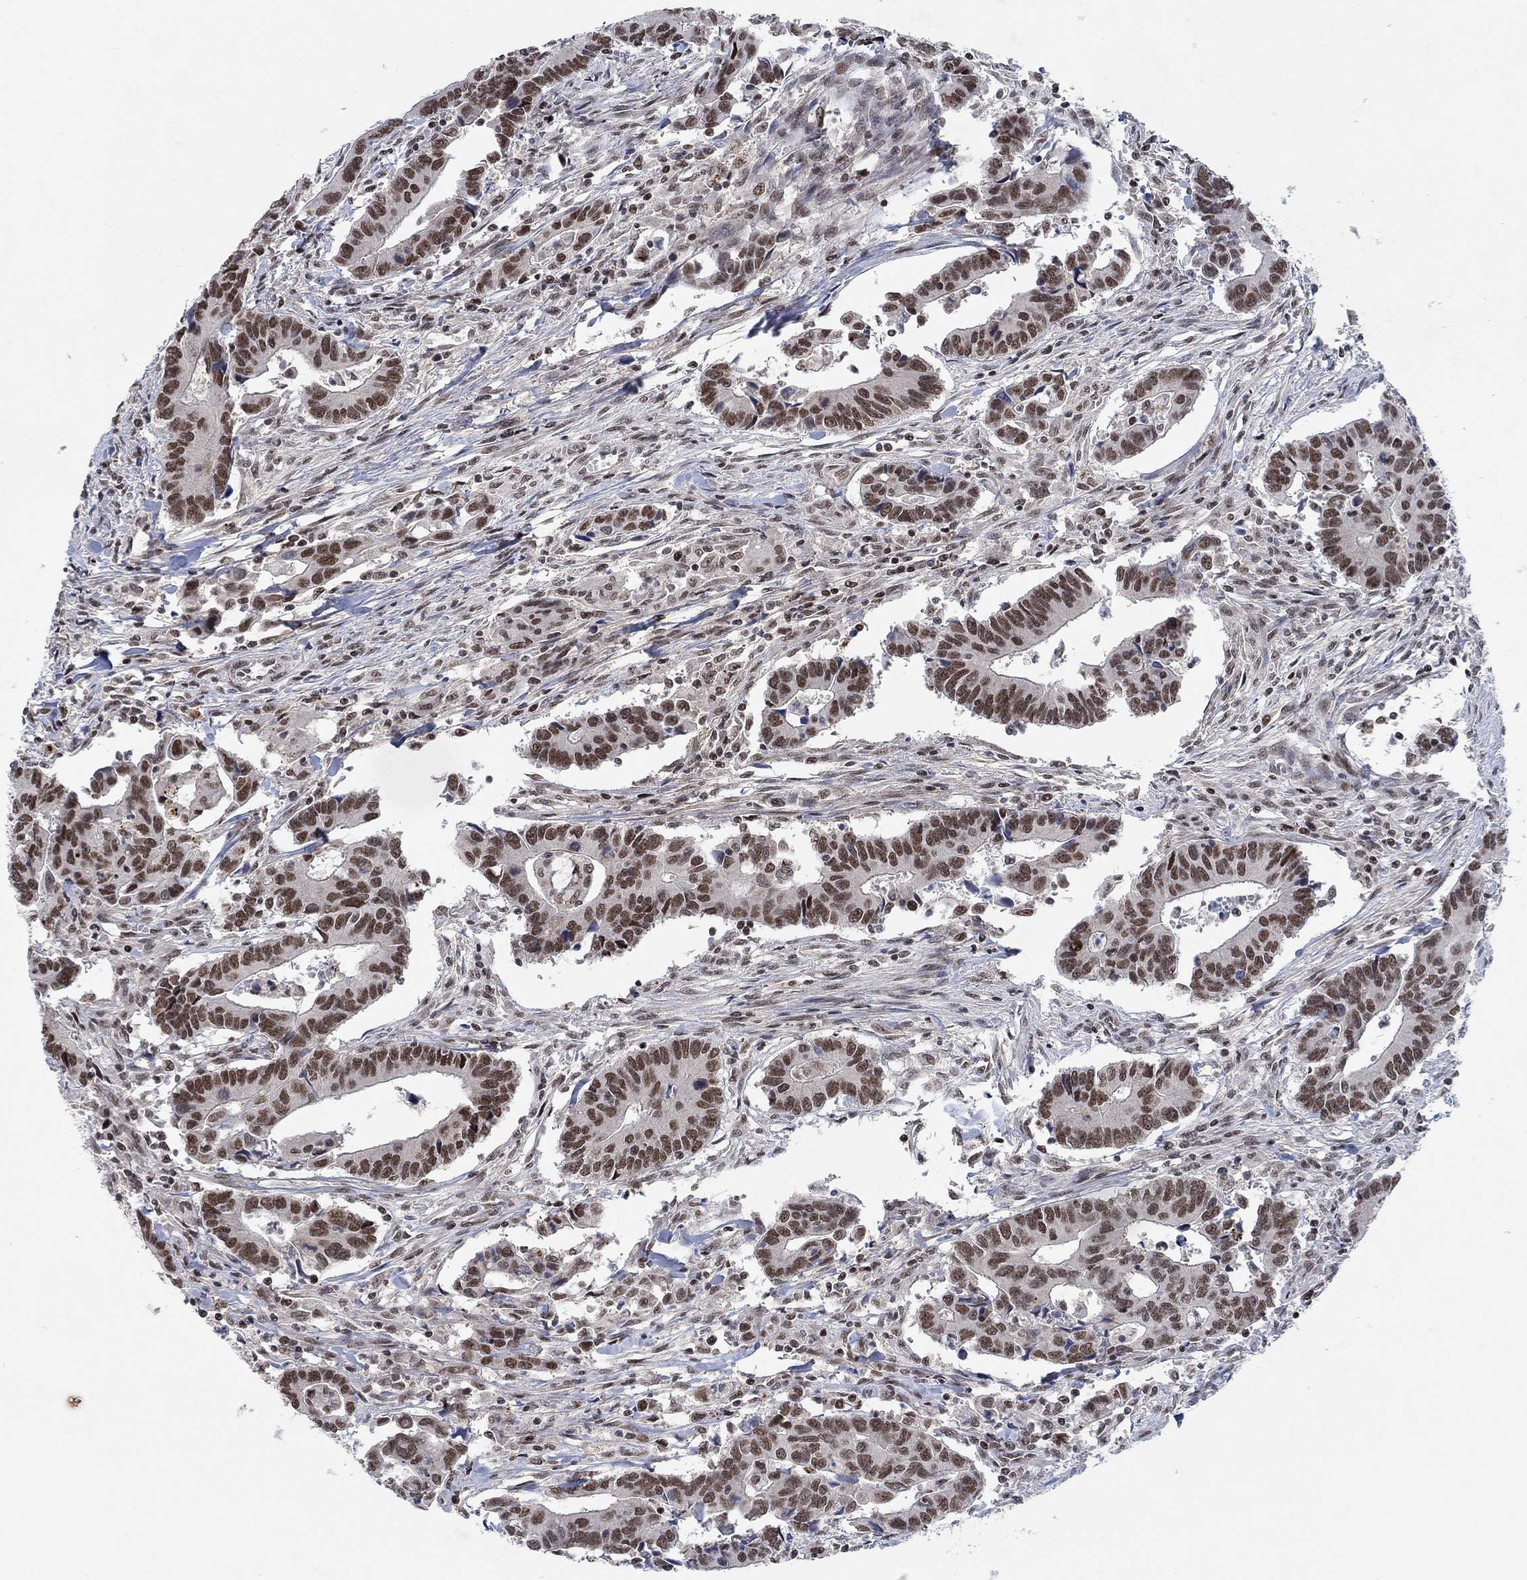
{"staining": {"intensity": "strong", "quantity": "25%-75%", "location": "nuclear"}, "tissue": "colorectal cancer", "cell_type": "Tumor cells", "image_type": "cancer", "snomed": [{"axis": "morphology", "description": "Adenocarcinoma, NOS"}, {"axis": "topography", "description": "Rectum"}], "caption": "A brown stain highlights strong nuclear staining of a protein in human colorectal adenocarcinoma tumor cells.", "gene": "THAP8", "patient": {"sex": "male", "age": 67}}